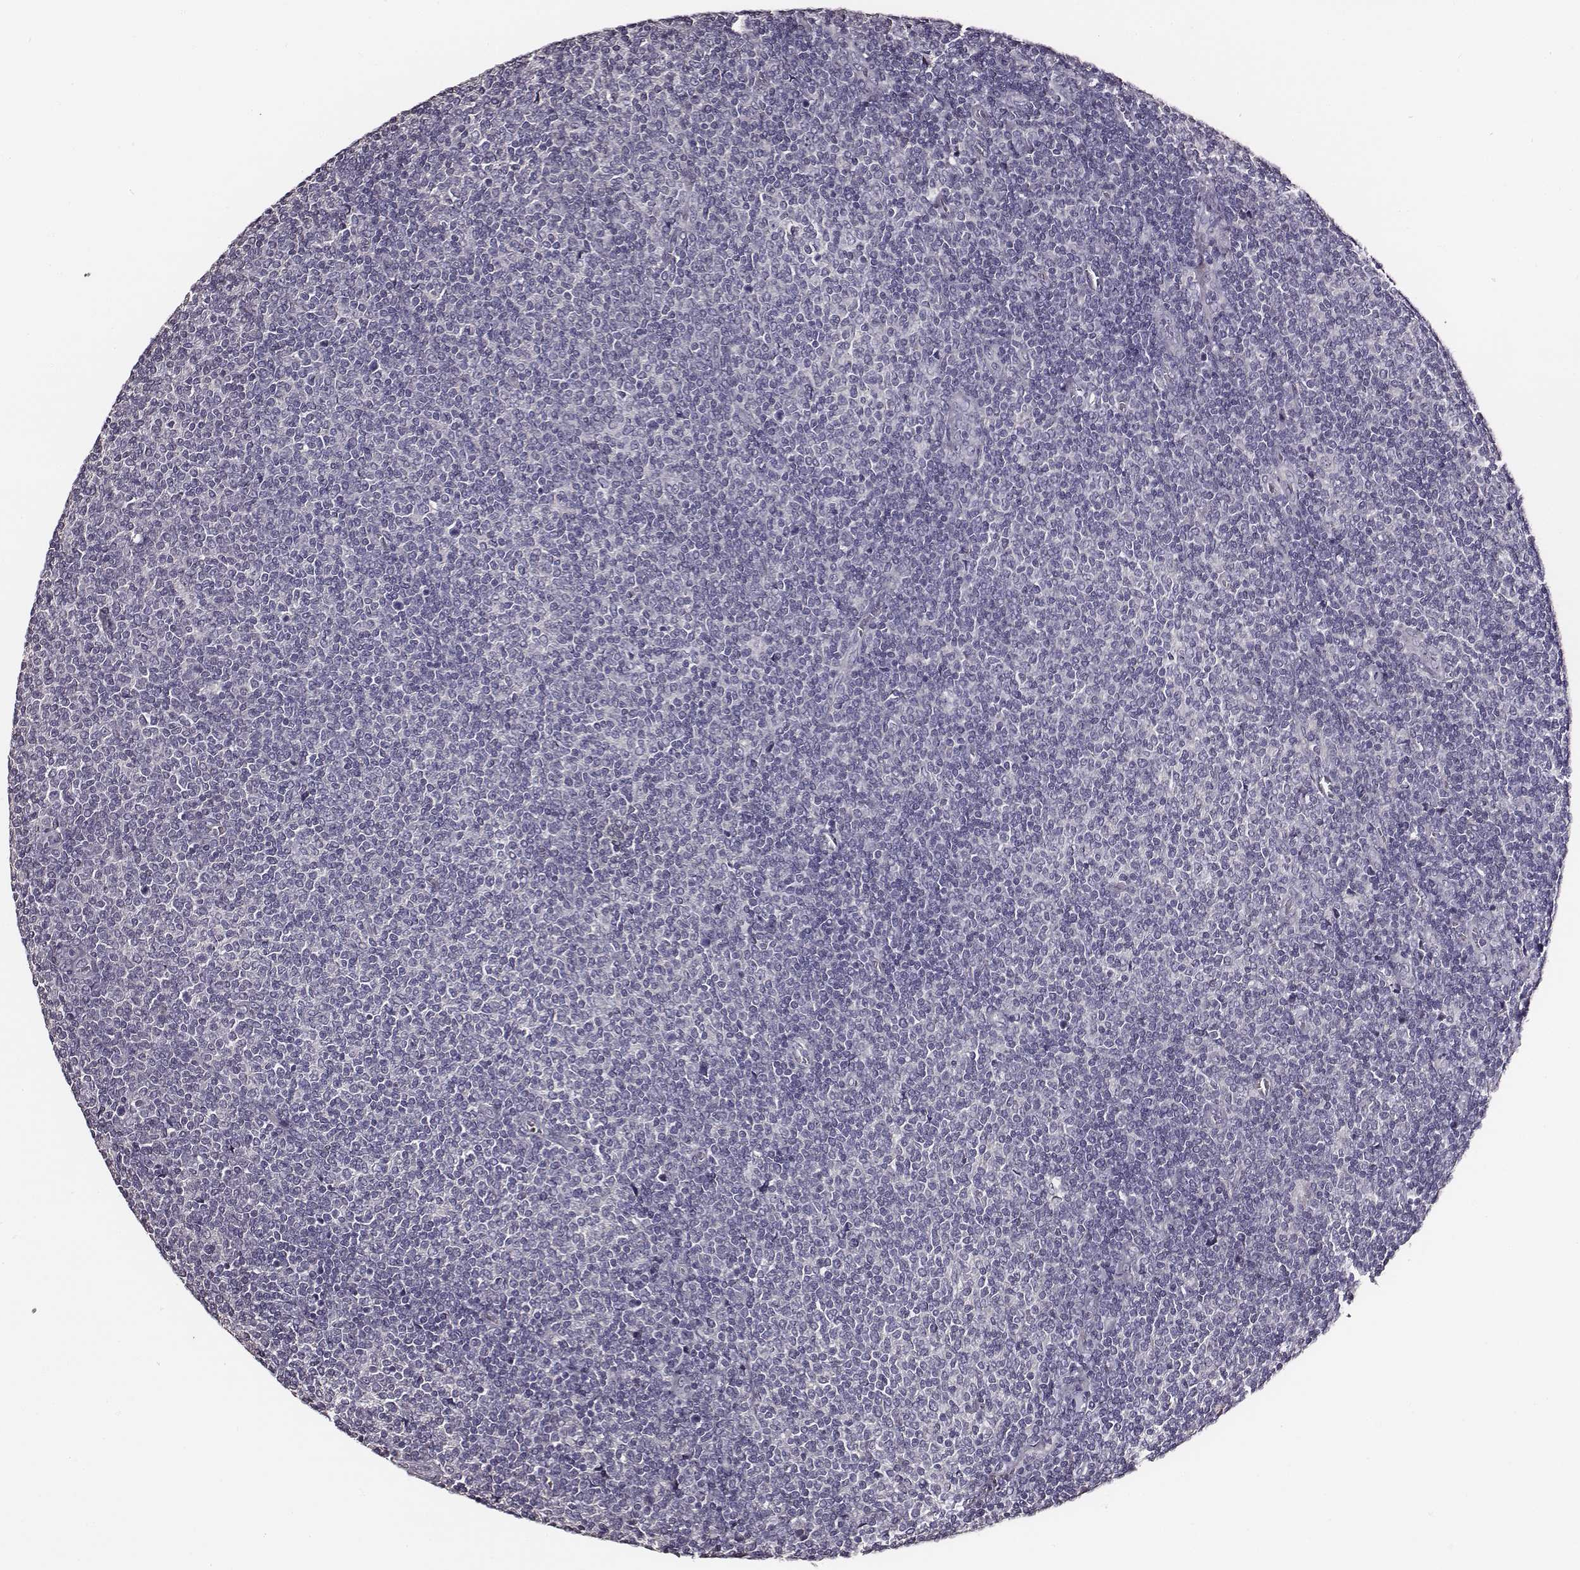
{"staining": {"intensity": "negative", "quantity": "none", "location": "none"}, "tissue": "lymphoma", "cell_type": "Tumor cells", "image_type": "cancer", "snomed": [{"axis": "morphology", "description": "Malignant lymphoma, non-Hodgkin's type, Low grade"}, {"axis": "topography", "description": "Lymph node"}], "caption": "Lymphoma was stained to show a protein in brown. There is no significant staining in tumor cells.", "gene": "AADAT", "patient": {"sex": "male", "age": 52}}